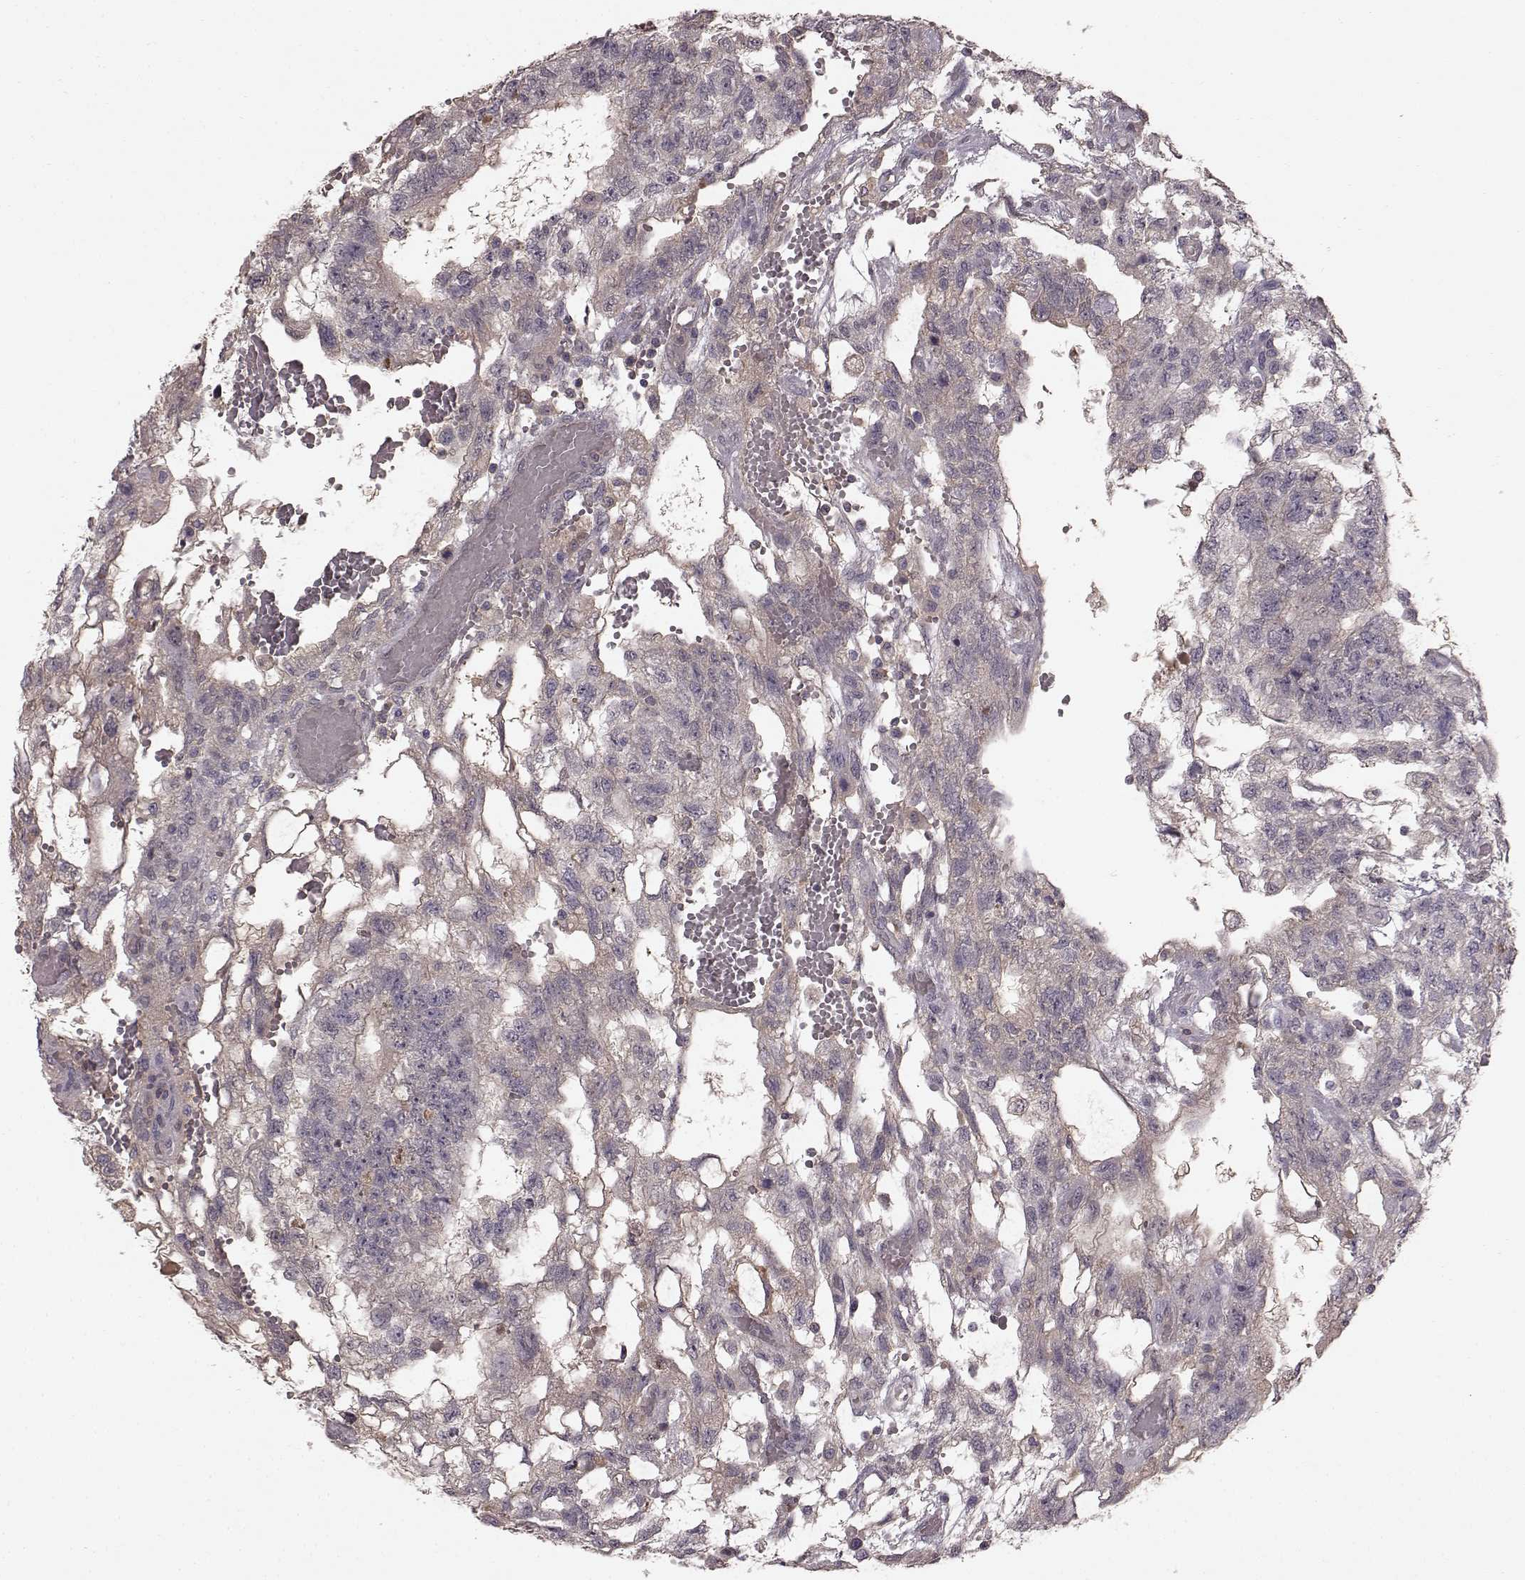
{"staining": {"intensity": "negative", "quantity": "none", "location": "none"}, "tissue": "testis cancer", "cell_type": "Tumor cells", "image_type": "cancer", "snomed": [{"axis": "morphology", "description": "Carcinoma, Embryonal, NOS"}, {"axis": "topography", "description": "Testis"}], "caption": "This is a image of immunohistochemistry staining of testis embryonal carcinoma, which shows no expression in tumor cells. (Immunohistochemistry (ihc), brightfield microscopy, high magnification).", "gene": "SLC22A18", "patient": {"sex": "male", "age": 32}}